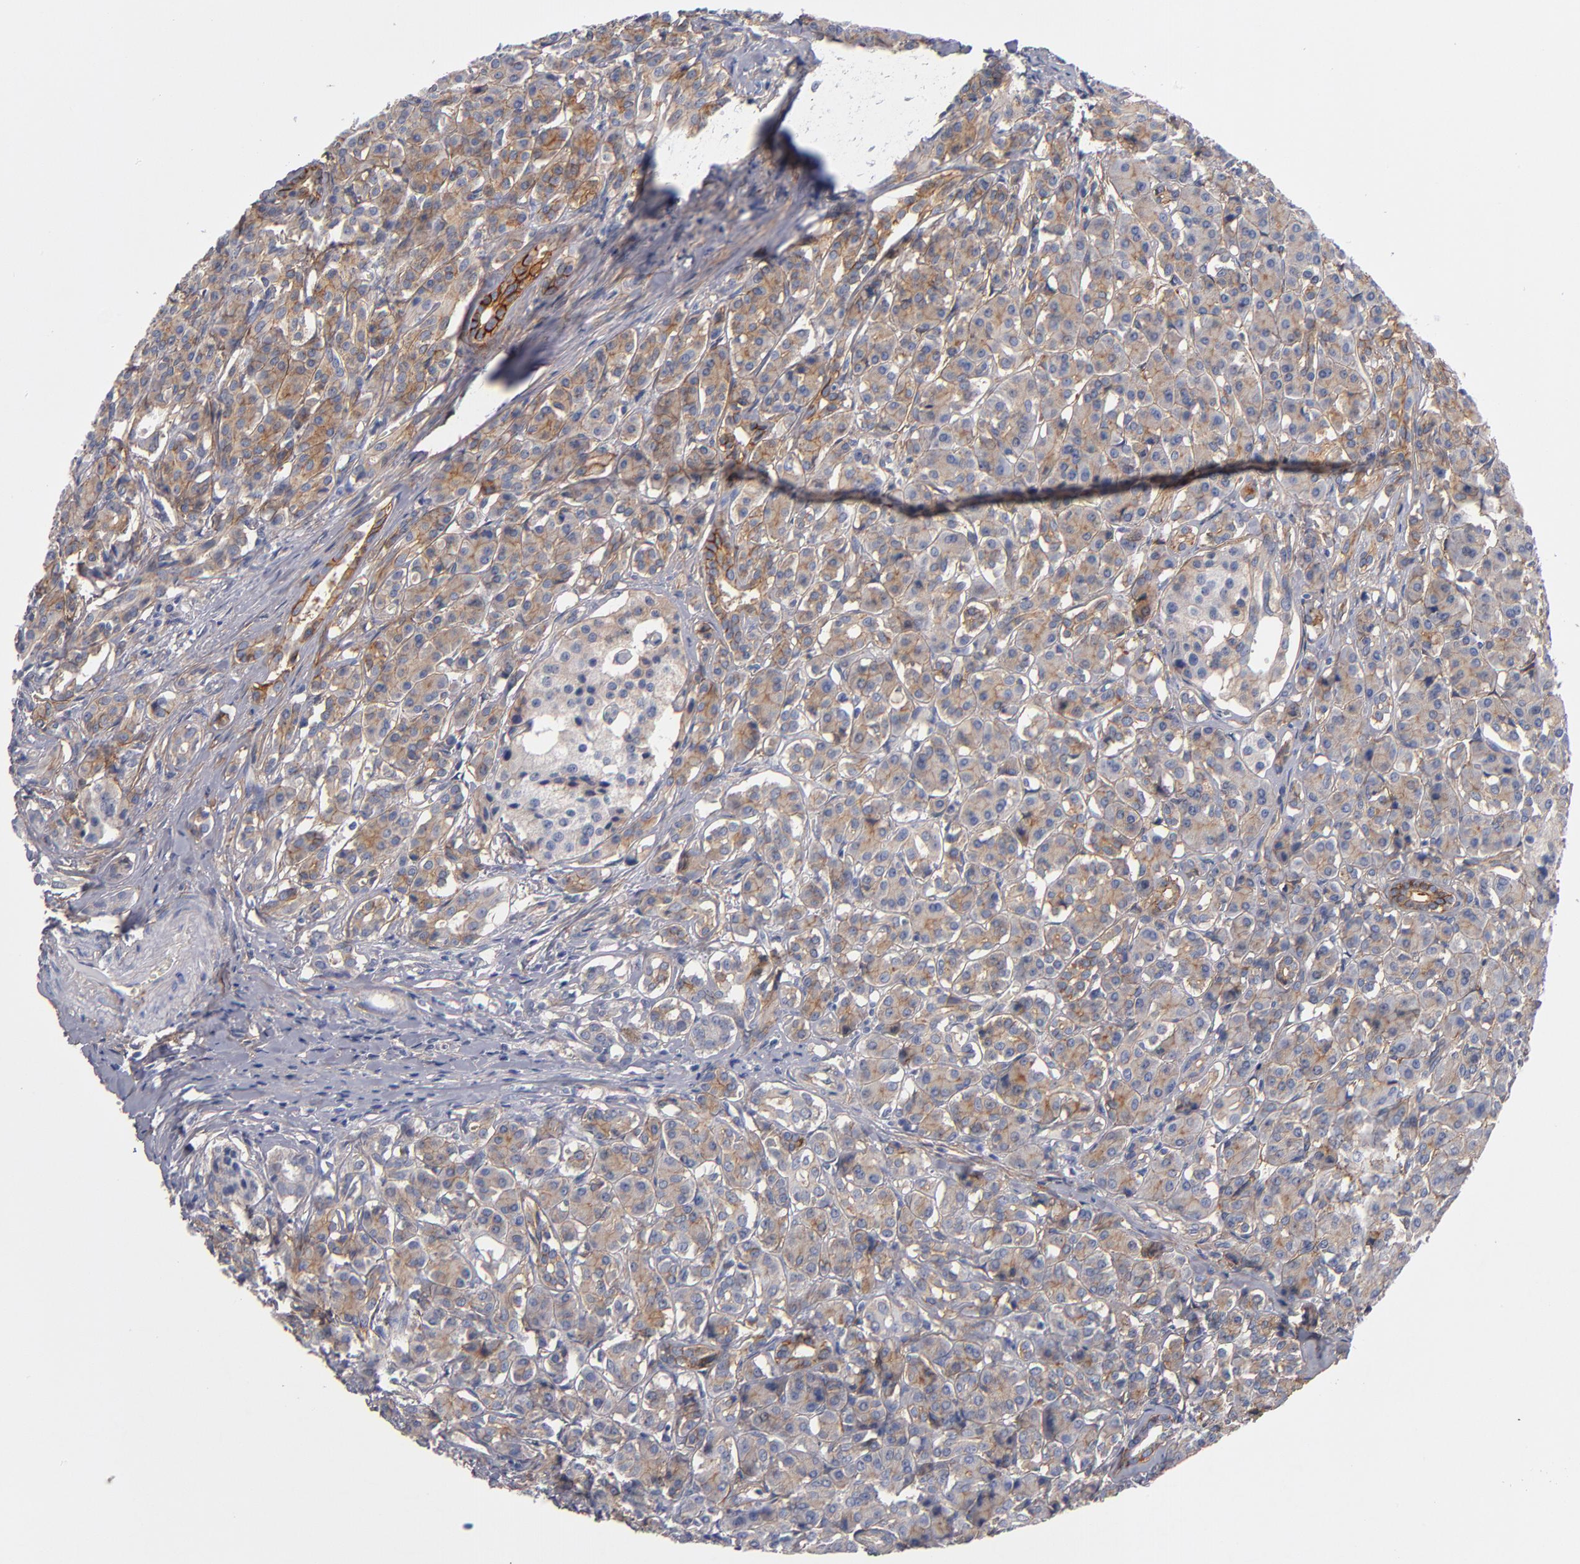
{"staining": {"intensity": "moderate", "quantity": ">75%", "location": "cytoplasmic/membranous"}, "tissue": "pancreas", "cell_type": "Exocrine glandular cells", "image_type": "normal", "snomed": [{"axis": "morphology", "description": "Normal tissue, NOS"}, {"axis": "topography", "description": "Lymph node"}, {"axis": "topography", "description": "Pancreas"}], "caption": "DAB immunohistochemical staining of normal pancreas displays moderate cytoplasmic/membranous protein positivity in about >75% of exocrine glandular cells. The staining is performed using DAB brown chromogen to label protein expression. The nuclei are counter-stained blue using hematoxylin.", "gene": "PLSCR4", "patient": {"sex": "male", "age": 59}}